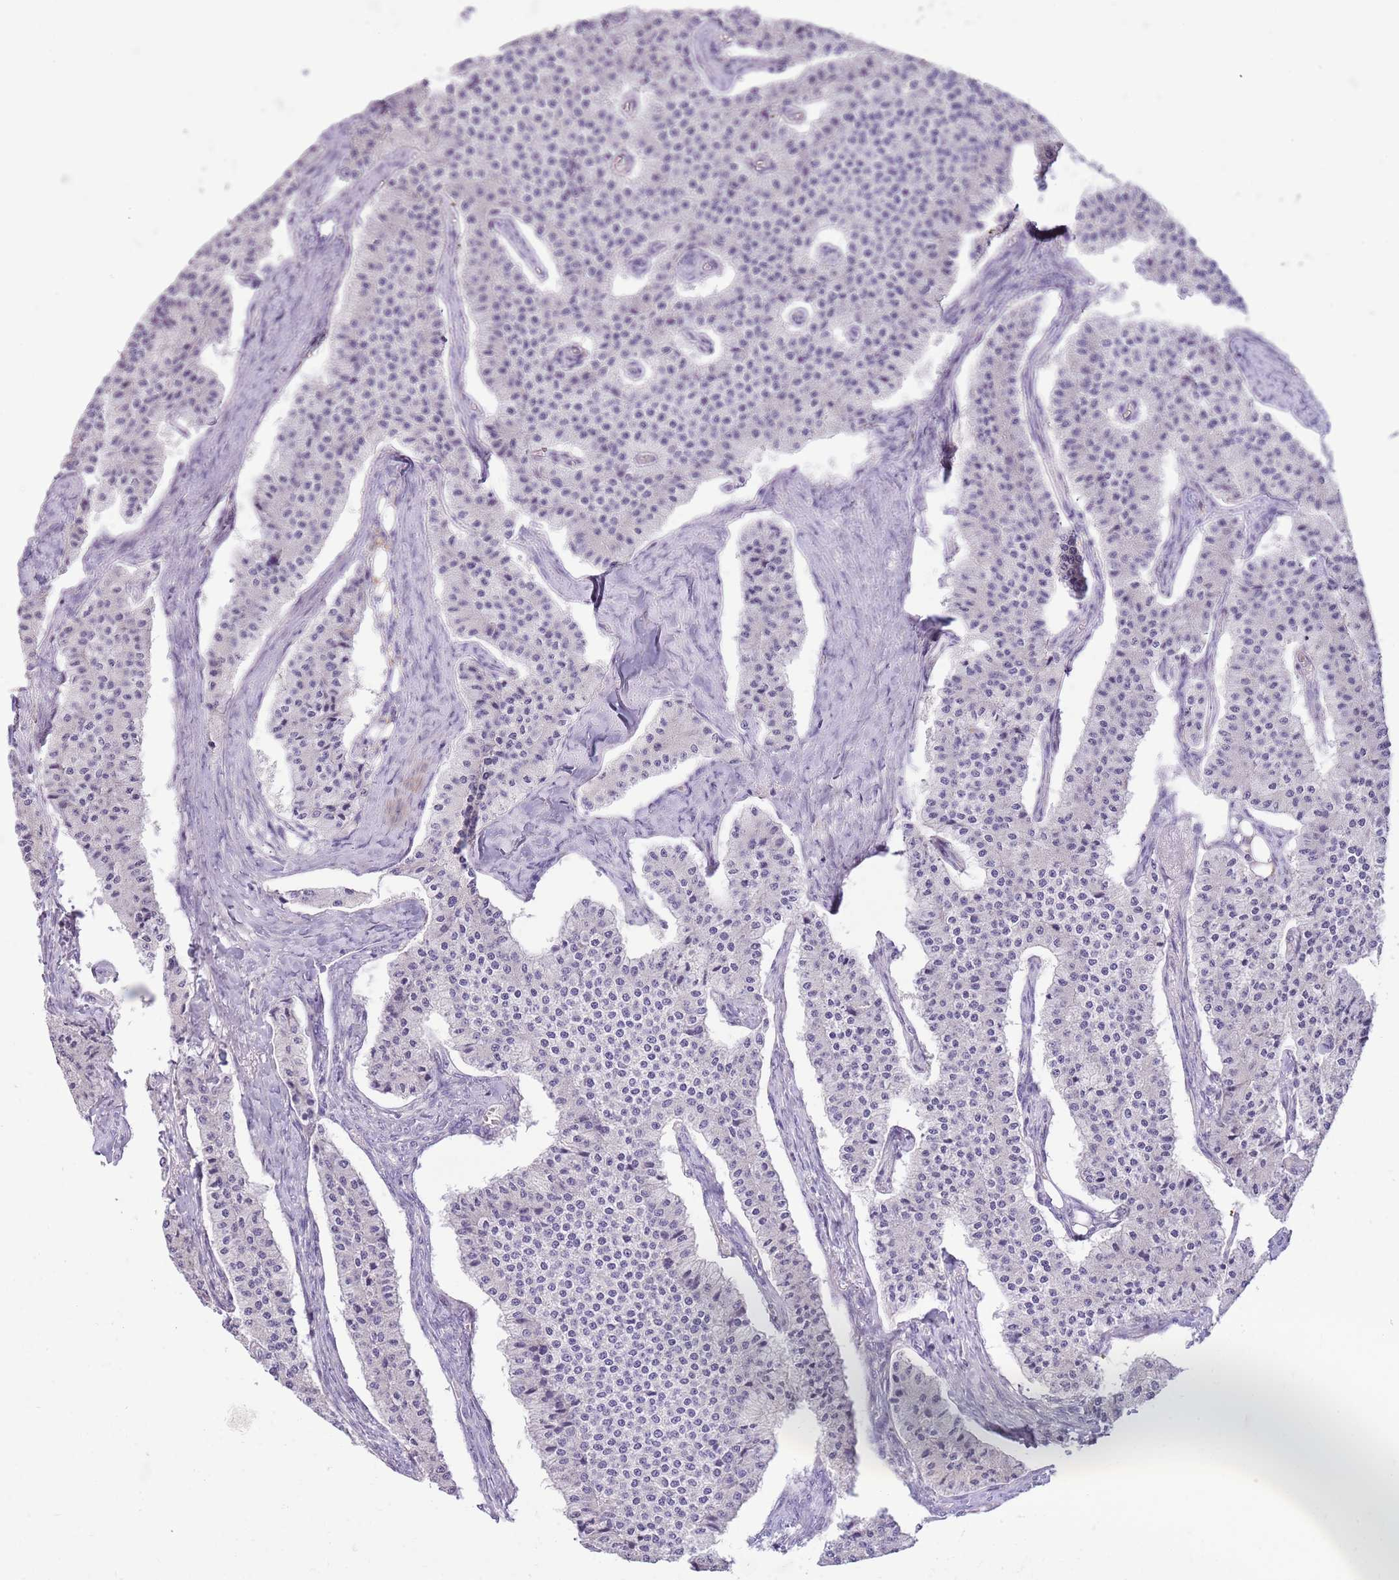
{"staining": {"intensity": "negative", "quantity": "none", "location": "none"}, "tissue": "carcinoid", "cell_type": "Tumor cells", "image_type": "cancer", "snomed": [{"axis": "morphology", "description": "Carcinoid, malignant, NOS"}, {"axis": "topography", "description": "Colon"}], "caption": "A photomicrograph of human carcinoid is negative for staining in tumor cells.", "gene": "TOX2", "patient": {"sex": "female", "age": 52}}